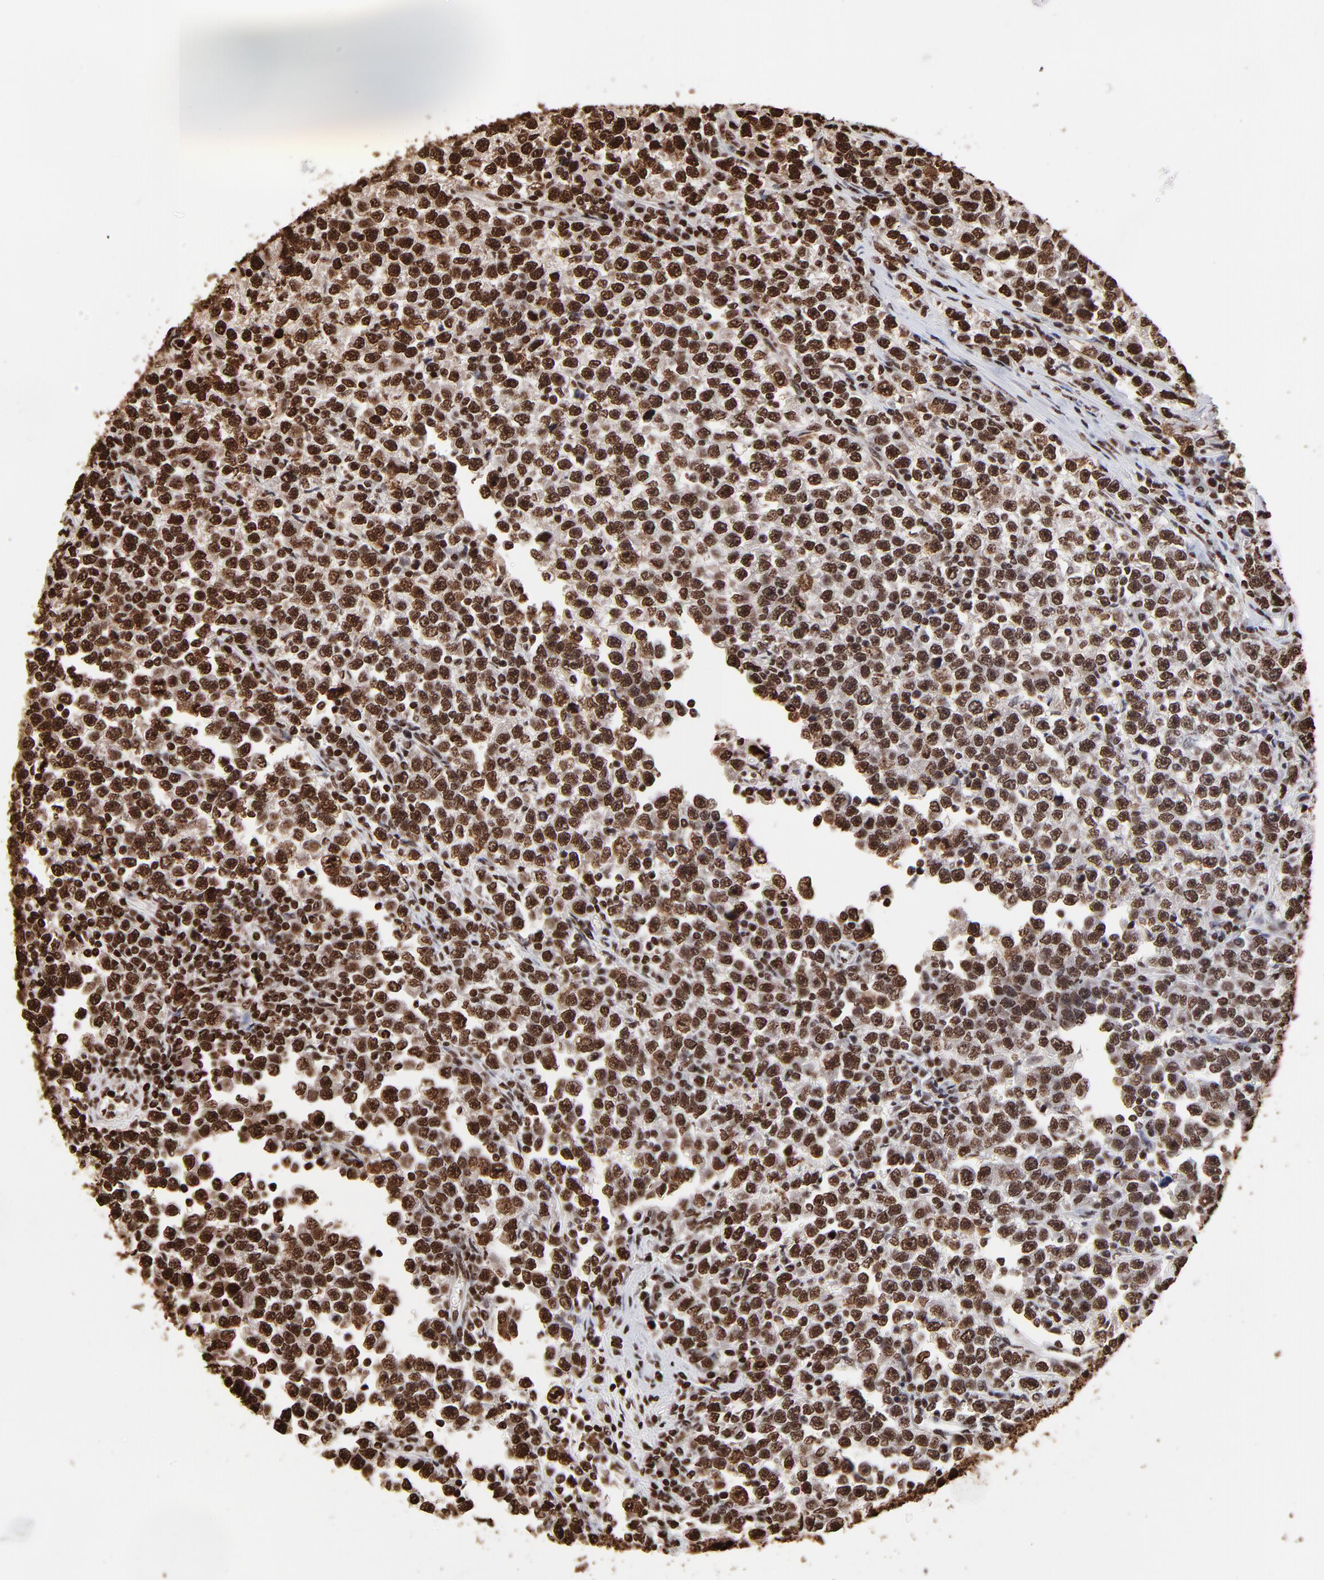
{"staining": {"intensity": "strong", "quantity": ">75%", "location": "nuclear"}, "tissue": "testis cancer", "cell_type": "Tumor cells", "image_type": "cancer", "snomed": [{"axis": "morphology", "description": "Seminoma, NOS"}, {"axis": "topography", "description": "Testis"}], "caption": "Testis seminoma stained with a protein marker displays strong staining in tumor cells.", "gene": "ZNF544", "patient": {"sex": "male", "age": 43}}